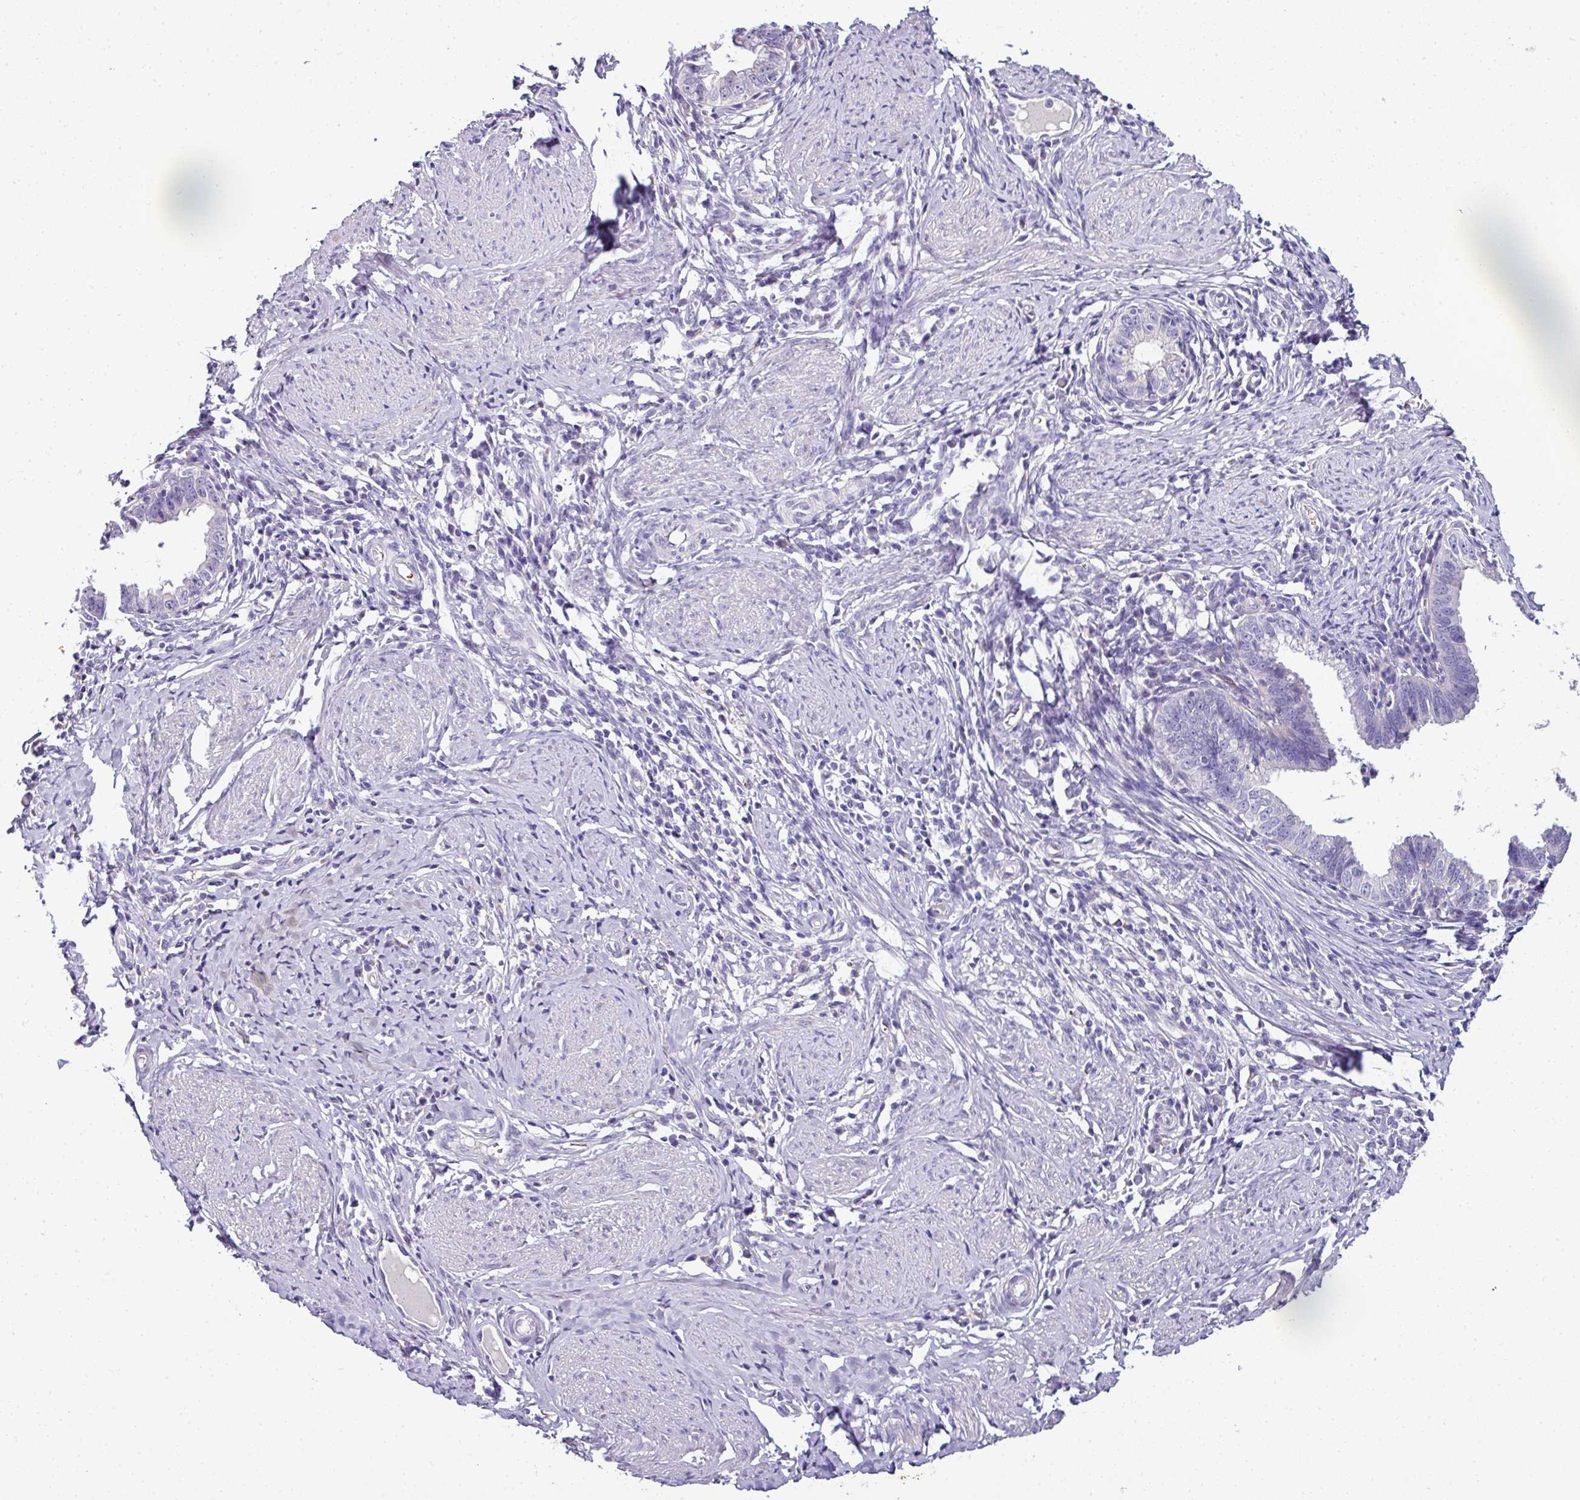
{"staining": {"intensity": "negative", "quantity": "none", "location": "none"}, "tissue": "cervical cancer", "cell_type": "Tumor cells", "image_type": "cancer", "snomed": [{"axis": "morphology", "description": "Adenocarcinoma, NOS"}, {"axis": "topography", "description": "Cervix"}], "caption": "IHC of human cervical cancer exhibits no staining in tumor cells.", "gene": "NAPSA", "patient": {"sex": "female", "age": 36}}